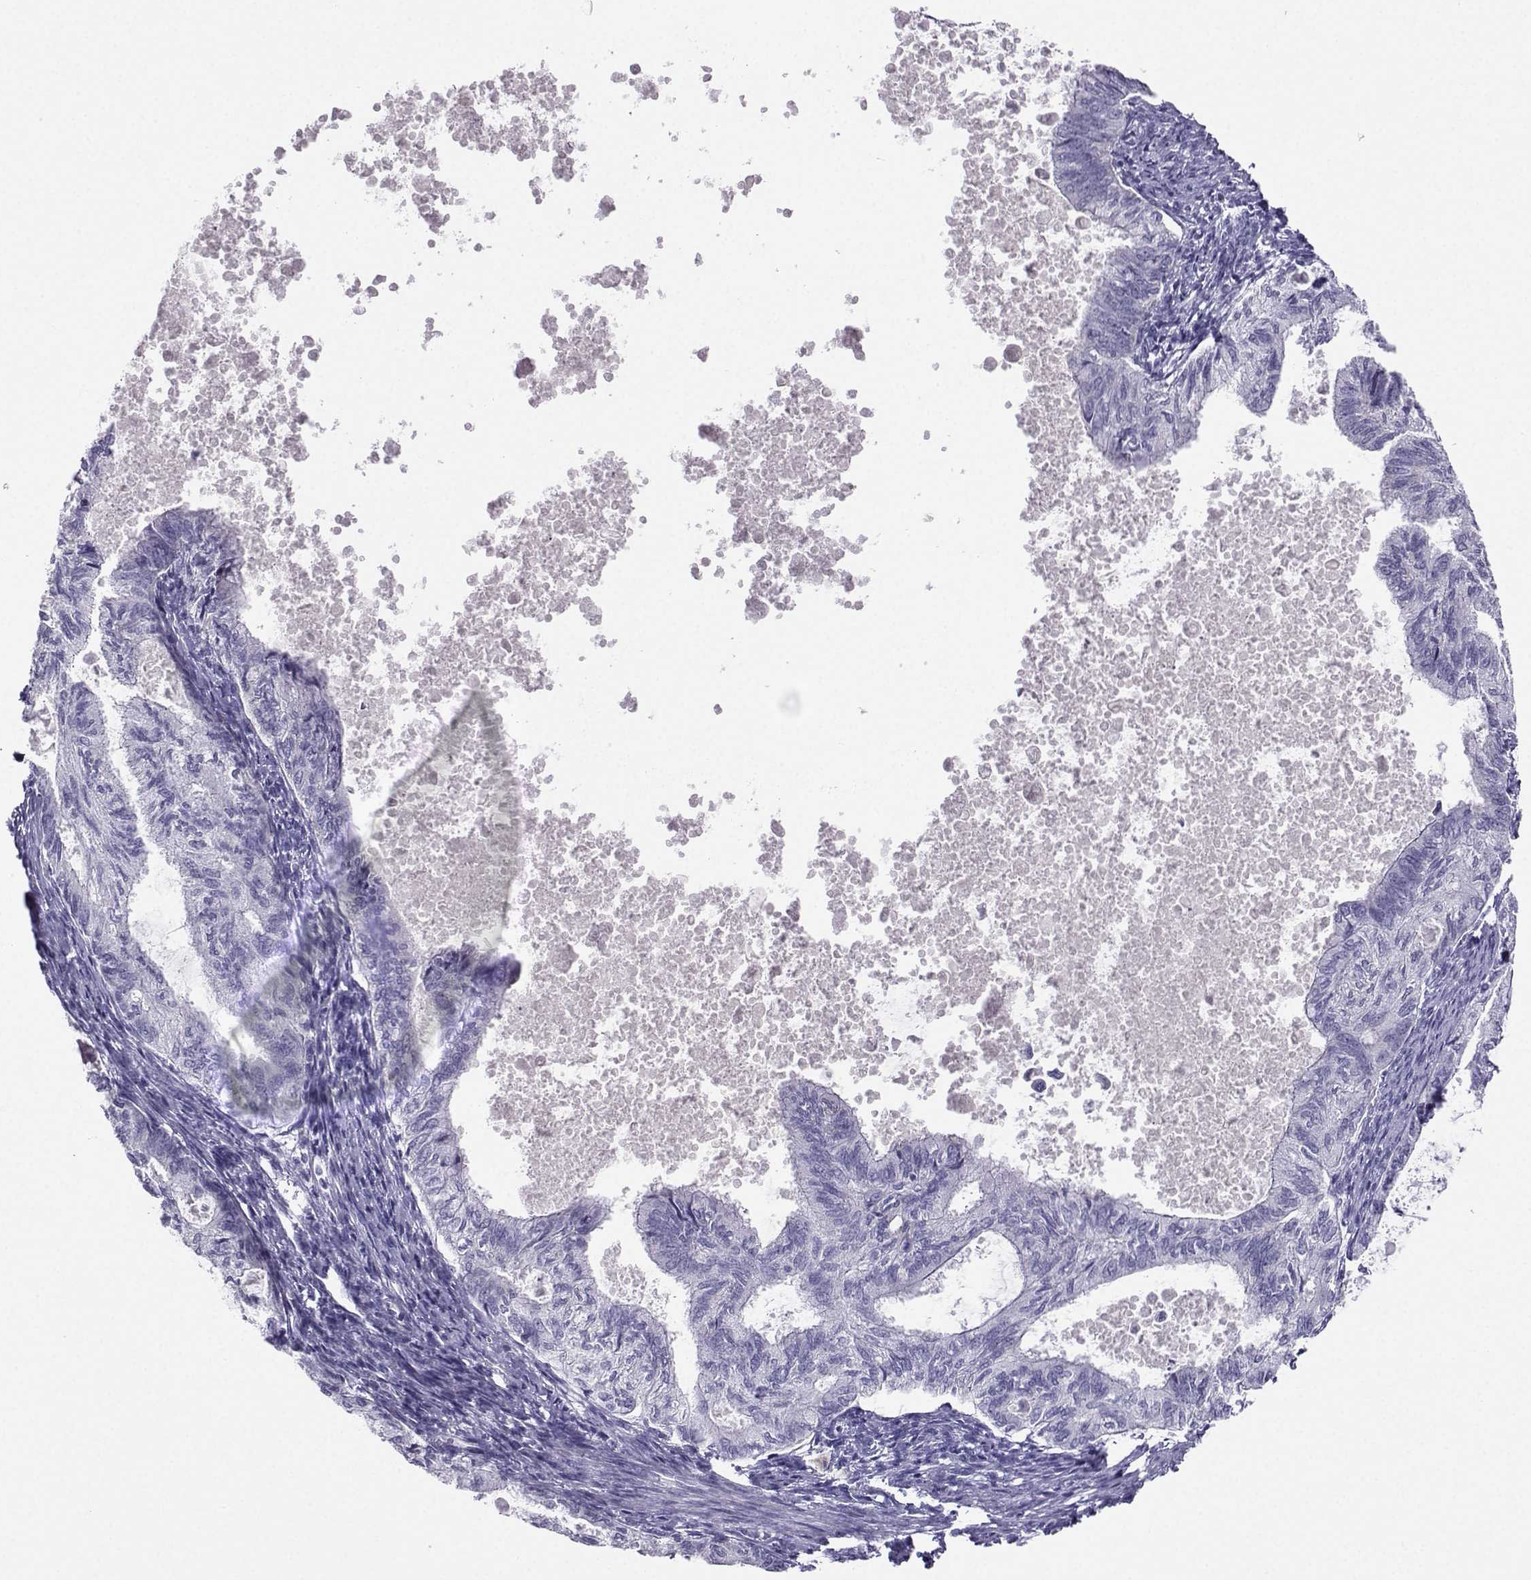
{"staining": {"intensity": "negative", "quantity": "none", "location": "none"}, "tissue": "endometrial cancer", "cell_type": "Tumor cells", "image_type": "cancer", "snomed": [{"axis": "morphology", "description": "Adenocarcinoma, NOS"}, {"axis": "topography", "description": "Endometrium"}], "caption": "IHC photomicrograph of neoplastic tissue: endometrial cancer stained with DAB (3,3'-diaminobenzidine) demonstrates no significant protein expression in tumor cells.", "gene": "FBXO24", "patient": {"sex": "female", "age": 86}}